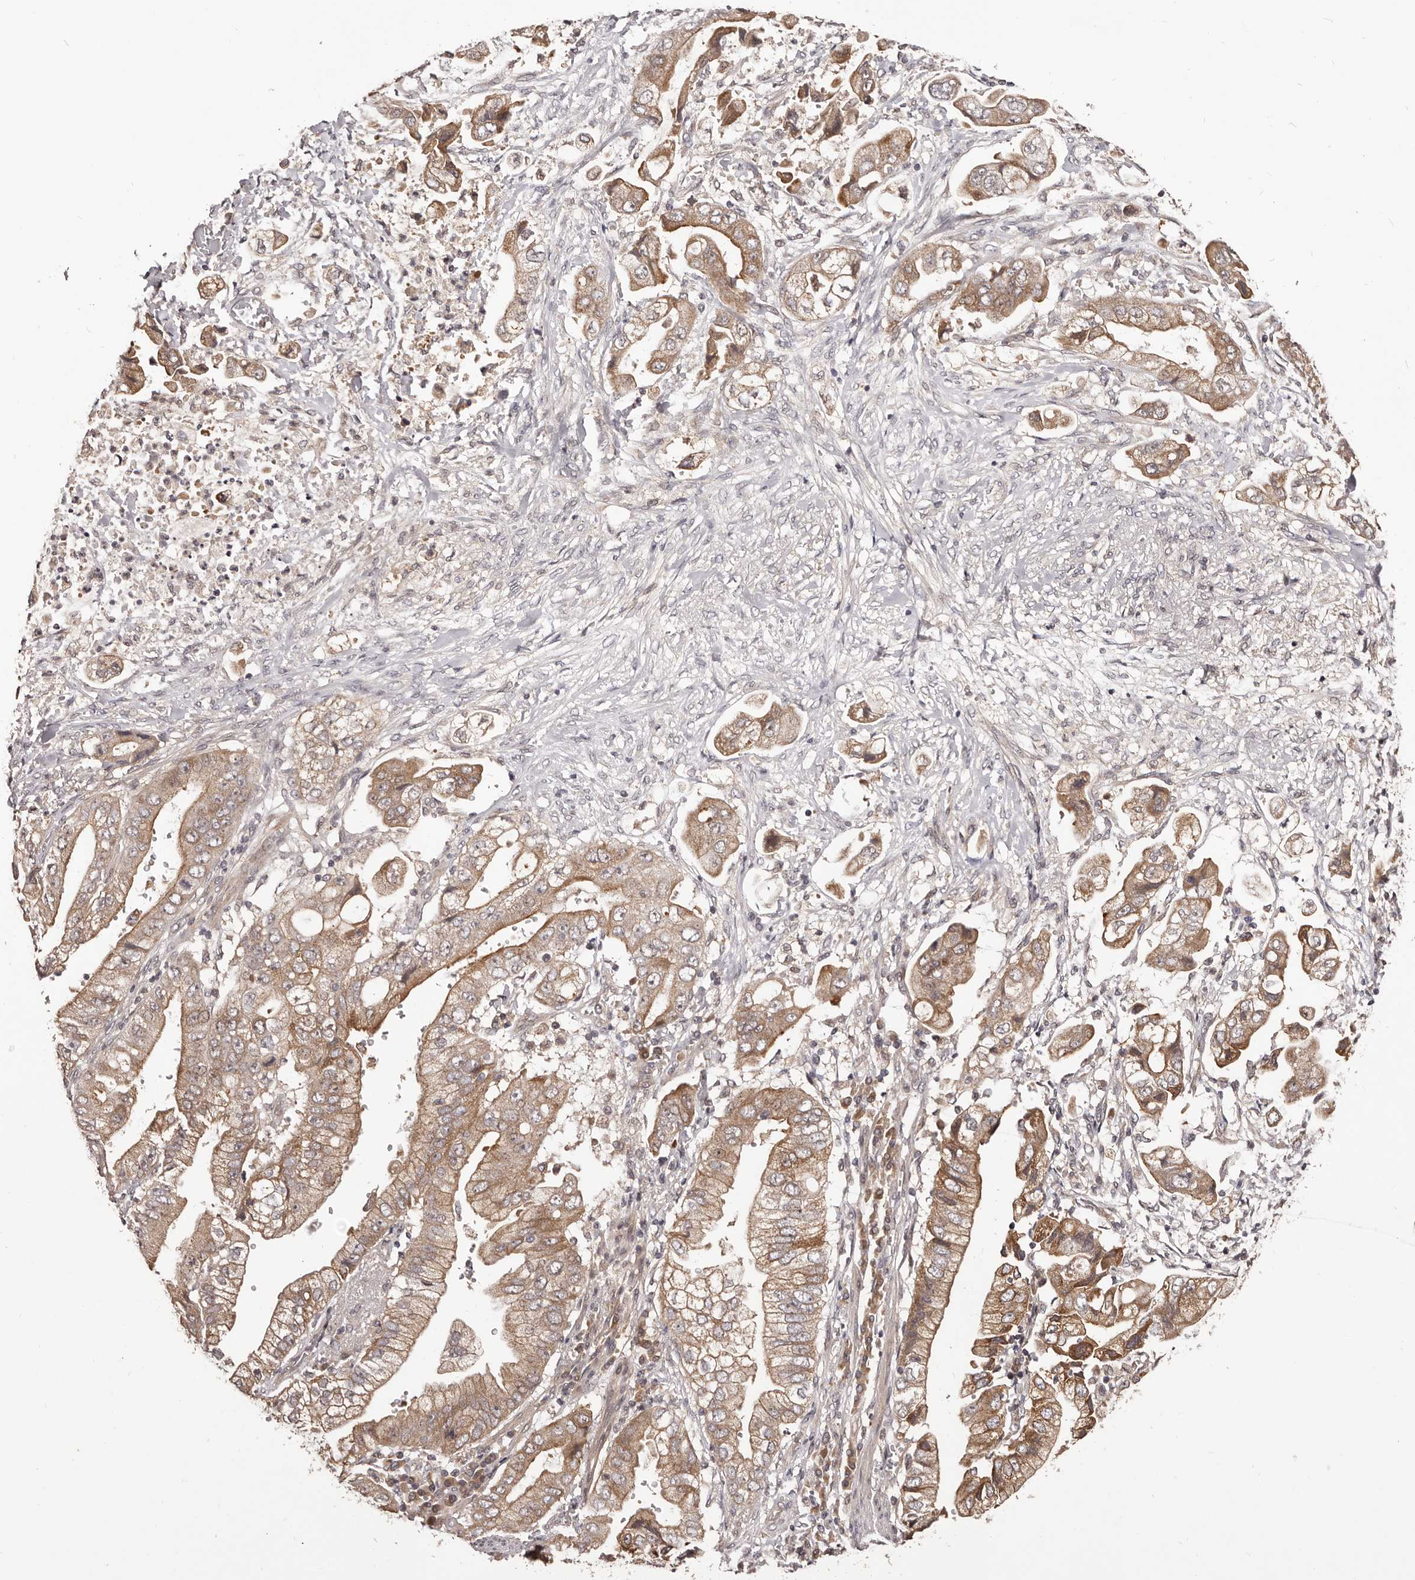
{"staining": {"intensity": "moderate", "quantity": ">75%", "location": "cytoplasmic/membranous"}, "tissue": "stomach cancer", "cell_type": "Tumor cells", "image_type": "cancer", "snomed": [{"axis": "morphology", "description": "Adenocarcinoma, NOS"}, {"axis": "topography", "description": "Stomach"}], "caption": "The histopathology image displays immunohistochemical staining of stomach adenocarcinoma. There is moderate cytoplasmic/membranous positivity is seen in about >75% of tumor cells. (Stains: DAB (3,3'-diaminobenzidine) in brown, nuclei in blue, Microscopy: brightfield microscopy at high magnification).", "gene": "MDP1", "patient": {"sex": "male", "age": 62}}